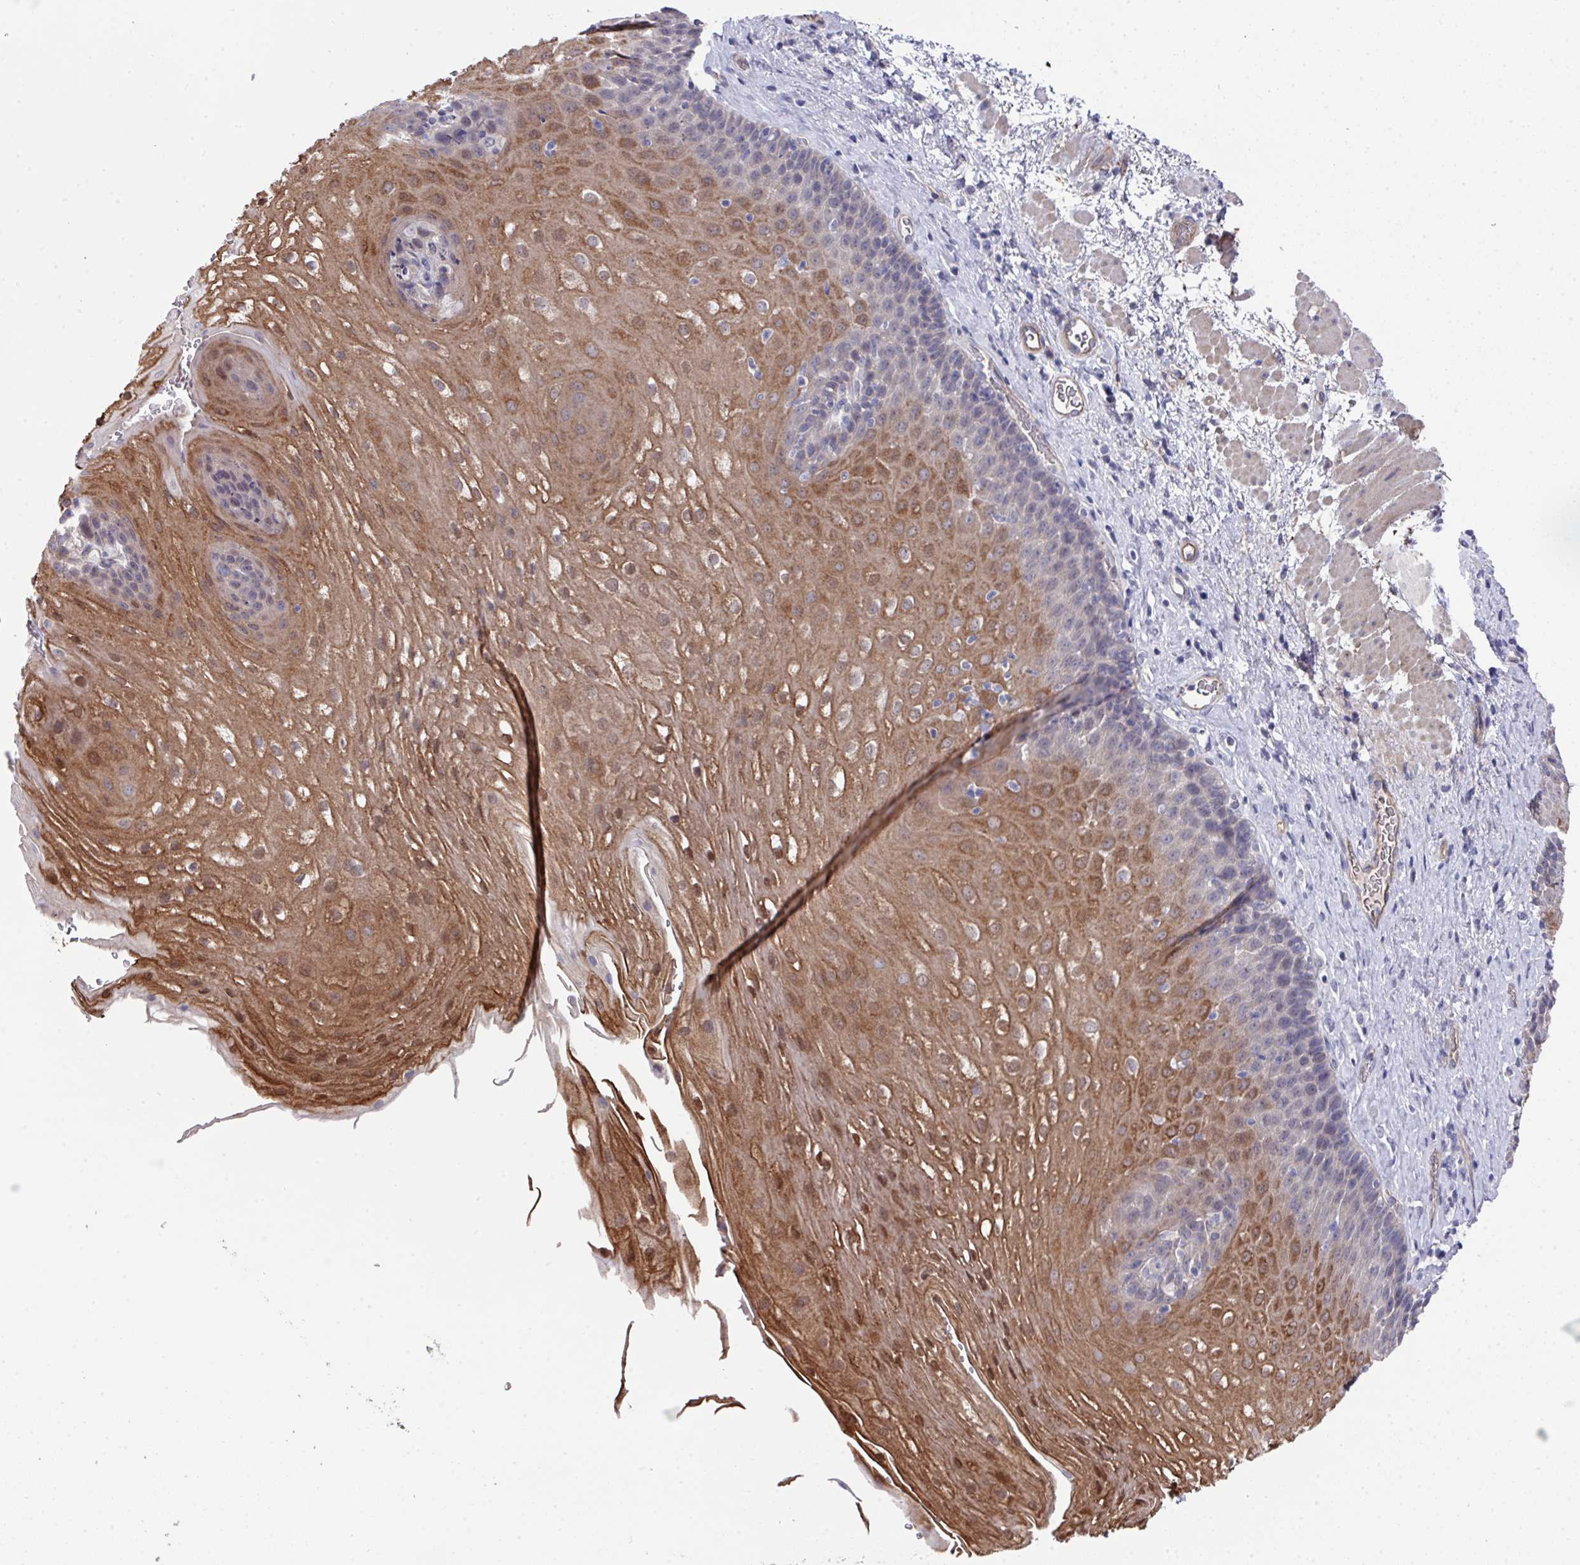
{"staining": {"intensity": "moderate", "quantity": "25%-75%", "location": "cytoplasmic/membranous,nuclear"}, "tissue": "esophagus", "cell_type": "Squamous epithelial cells", "image_type": "normal", "snomed": [{"axis": "morphology", "description": "Normal tissue, NOS"}, {"axis": "topography", "description": "Esophagus"}], "caption": "Esophagus stained with IHC shows moderate cytoplasmic/membranous,nuclear expression in approximately 25%-75% of squamous epithelial cells.", "gene": "PRR5", "patient": {"sex": "female", "age": 66}}